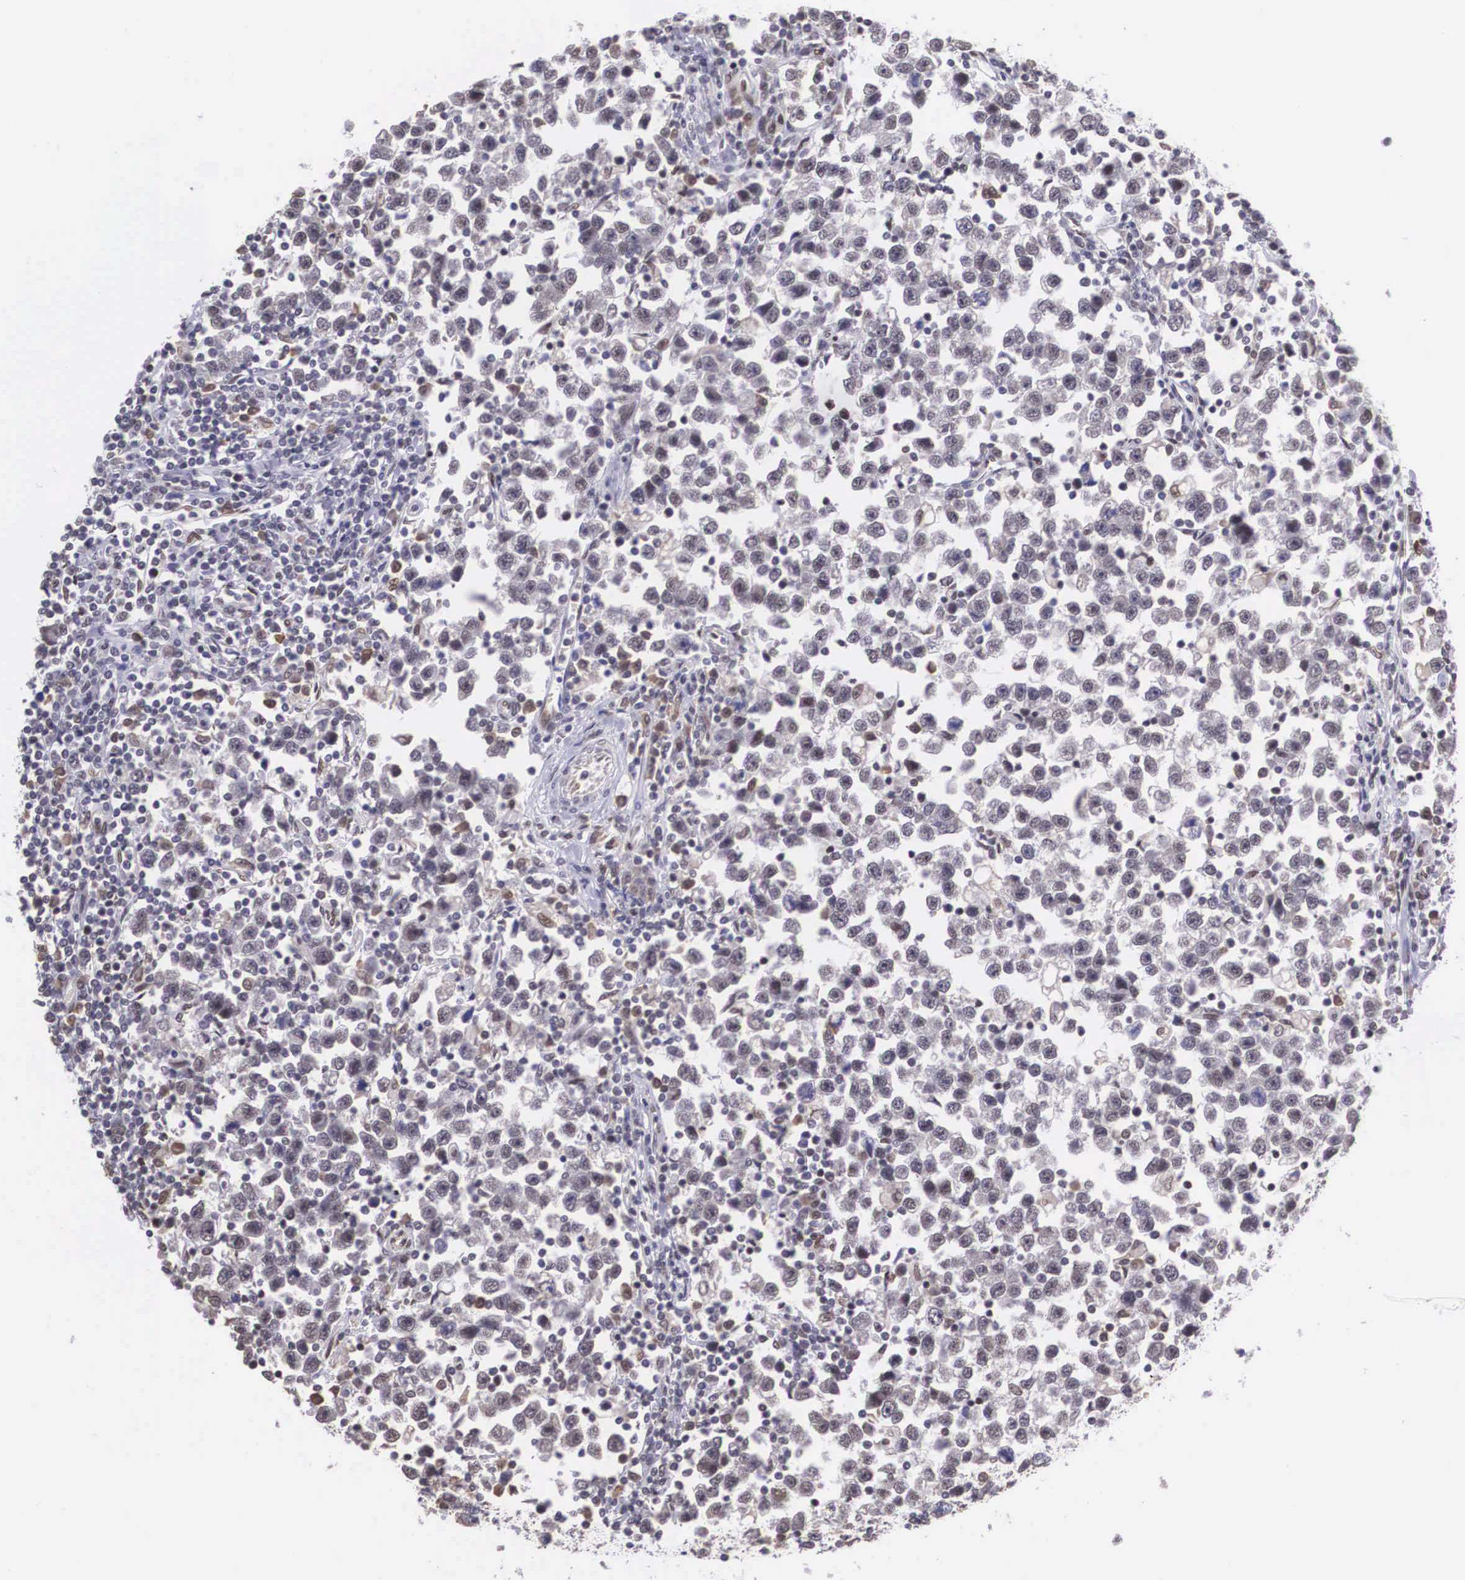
{"staining": {"intensity": "weak", "quantity": "<25%", "location": "cytoplasmic/membranous"}, "tissue": "testis cancer", "cell_type": "Tumor cells", "image_type": "cancer", "snomed": [{"axis": "morphology", "description": "Seminoma, NOS"}, {"axis": "topography", "description": "Testis"}], "caption": "A micrograph of human testis seminoma is negative for staining in tumor cells. The staining was performed using DAB (3,3'-diaminobenzidine) to visualize the protein expression in brown, while the nuclei were stained in blue with hematoxylin (Magnification: 20x).", "gene": "SLC25A21", "patient": {"sex": "male", "age": 43}}